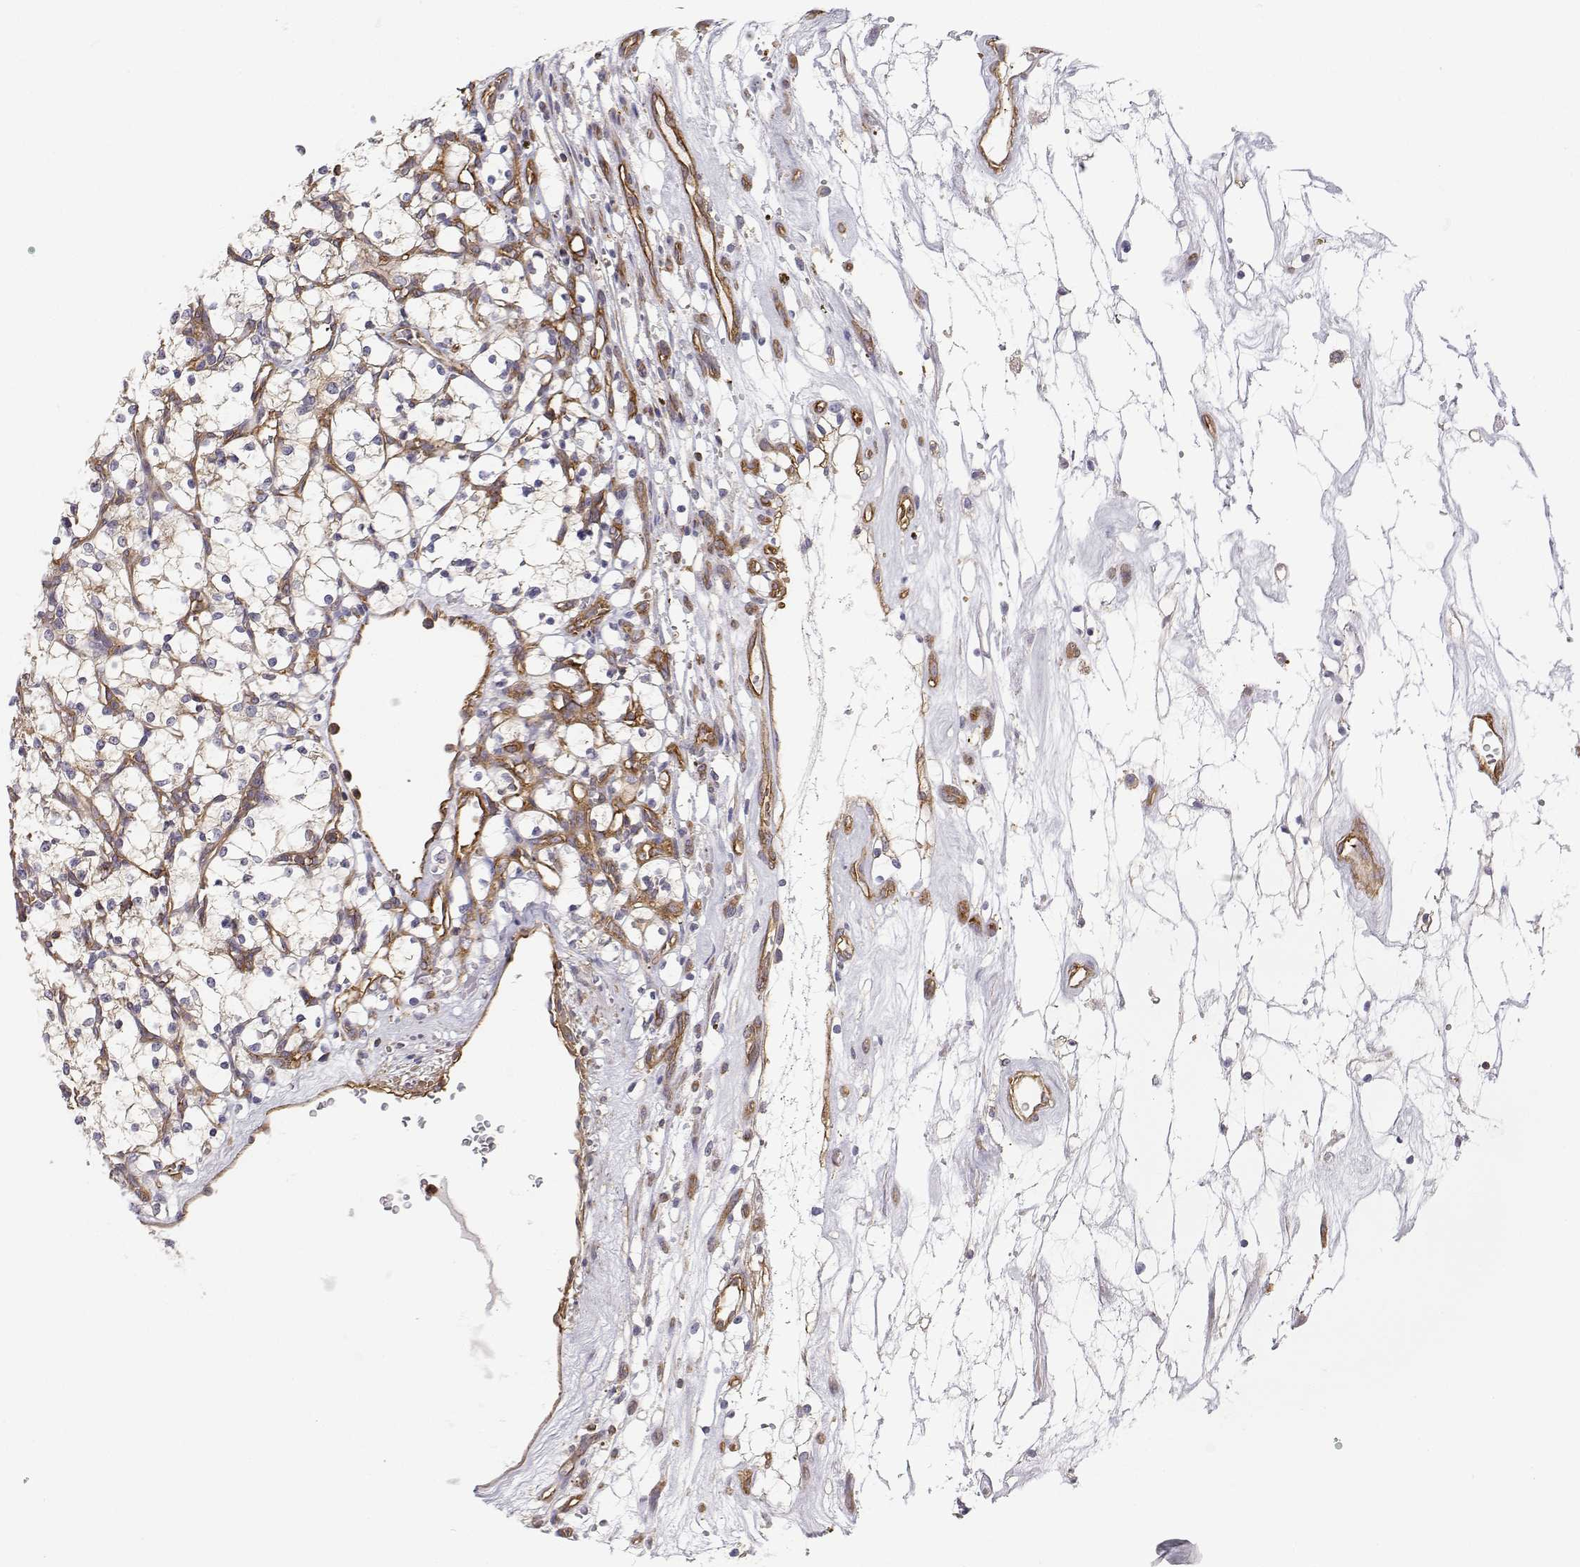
{"staining": {"intensity": "negative", "quantity": "none", "location": "none"}, "tissue": "renal cancer", "cell_type": "Tumor cells", "image_type": "cancer", "snomed": [{"axis": "morphology", "description": "Adenocarcinoma, NOS"}, {"axis": "topography", "description": "Kidney"}], "caption": "Protein analysis of renal cancer (adenocarcinoma) displays no significant expression in tumor cells. The staining was performed using DAB to visualize the protein expression in brown, while the nuclei were stained in blue with hematoxylin (Magnification: 20x).", "gene": "MYH9", "patient": {"sex": "female", "age": 69}}